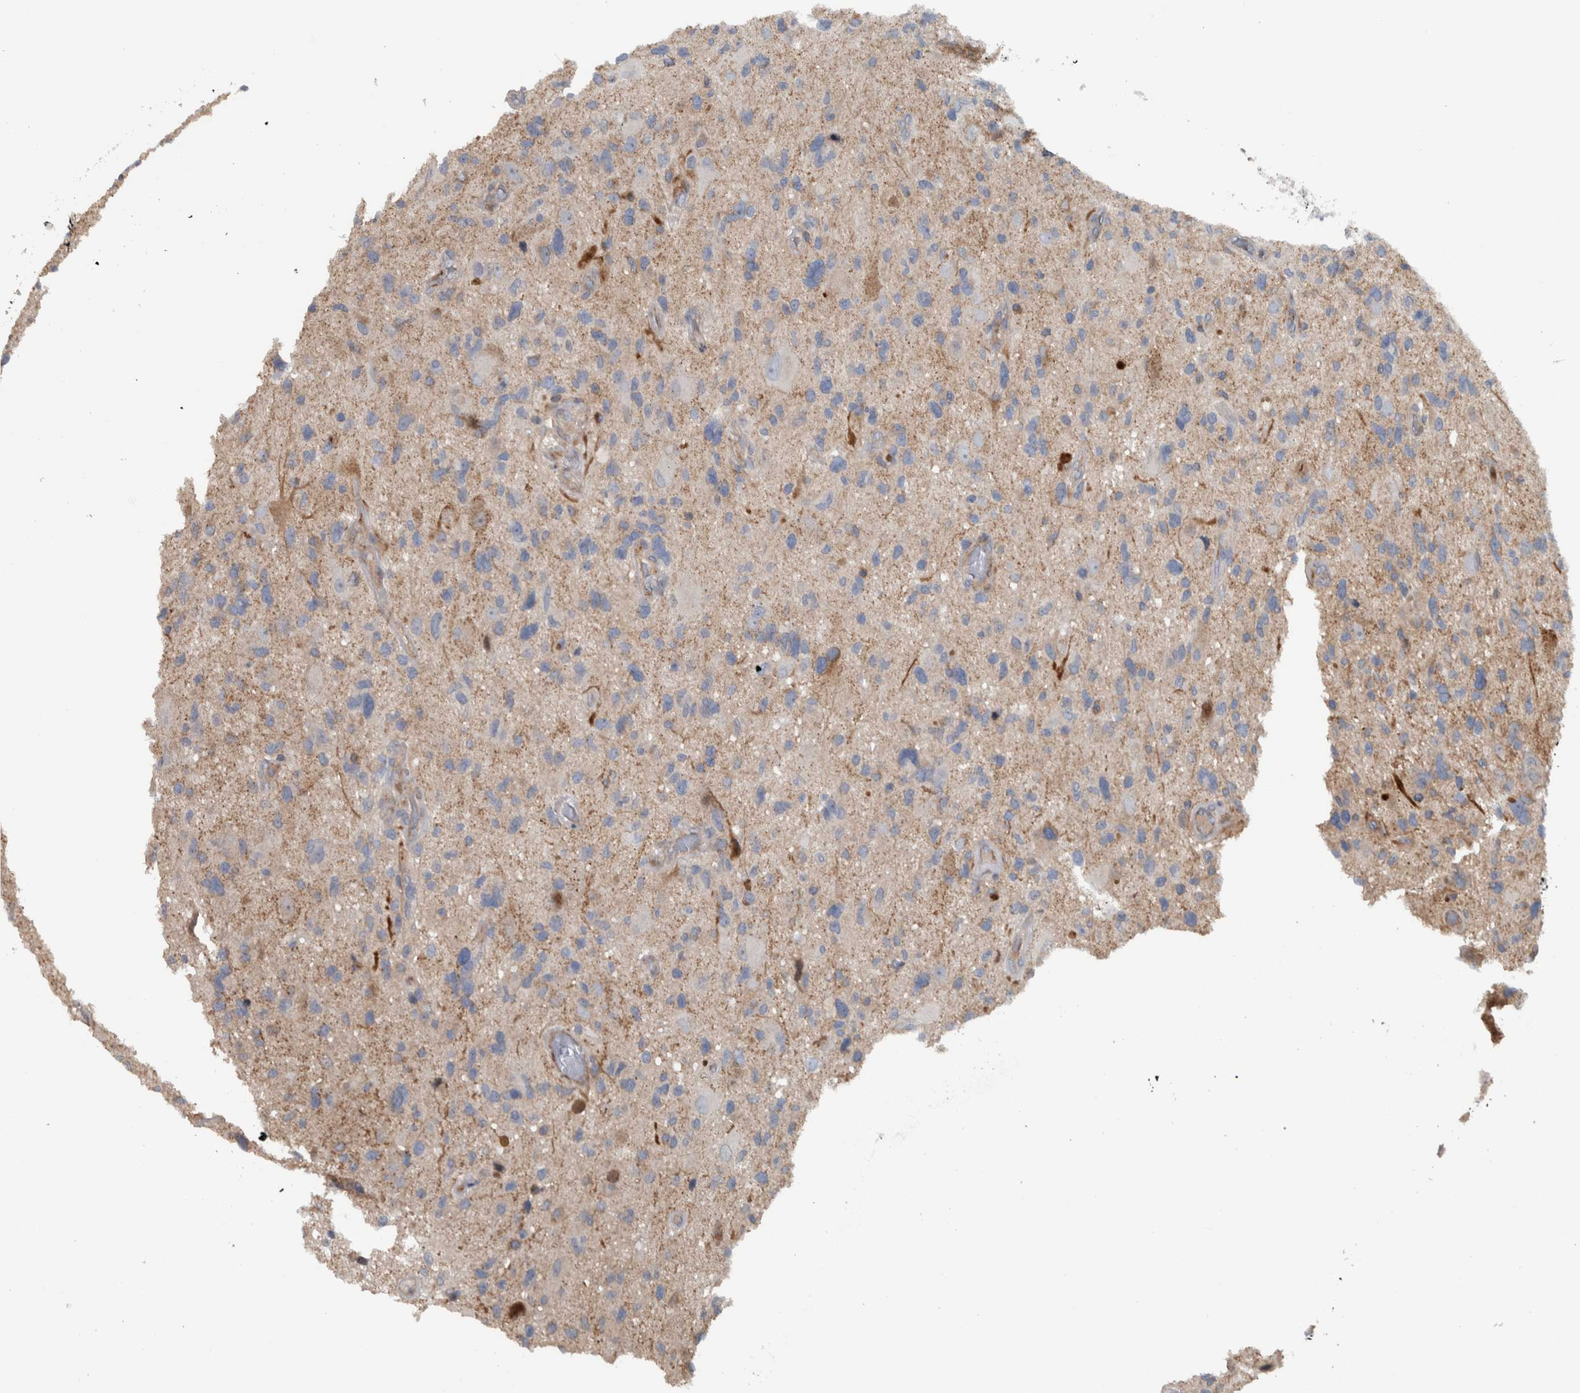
{"staining": {"intensity": "weak", "quantity": "<25%", "location": "cytoplasmic/membranous"}, "tissue": "glioma", "cell_type": "Tumor cells", "image_type": "cancer", "snomed": [{"axis": "morphology", "description": "Glioma, malignant, High grade"}, {"axis": "topography", "description": "Brain"}], "caption": "This is an immunohistochemistry (IHC) histopathology image of human malignant glioma (high-grade). There is no positivity in tumor cells.", "gene": "BAIAP2L1", "patient": {"sex": "male", "age": 33}}